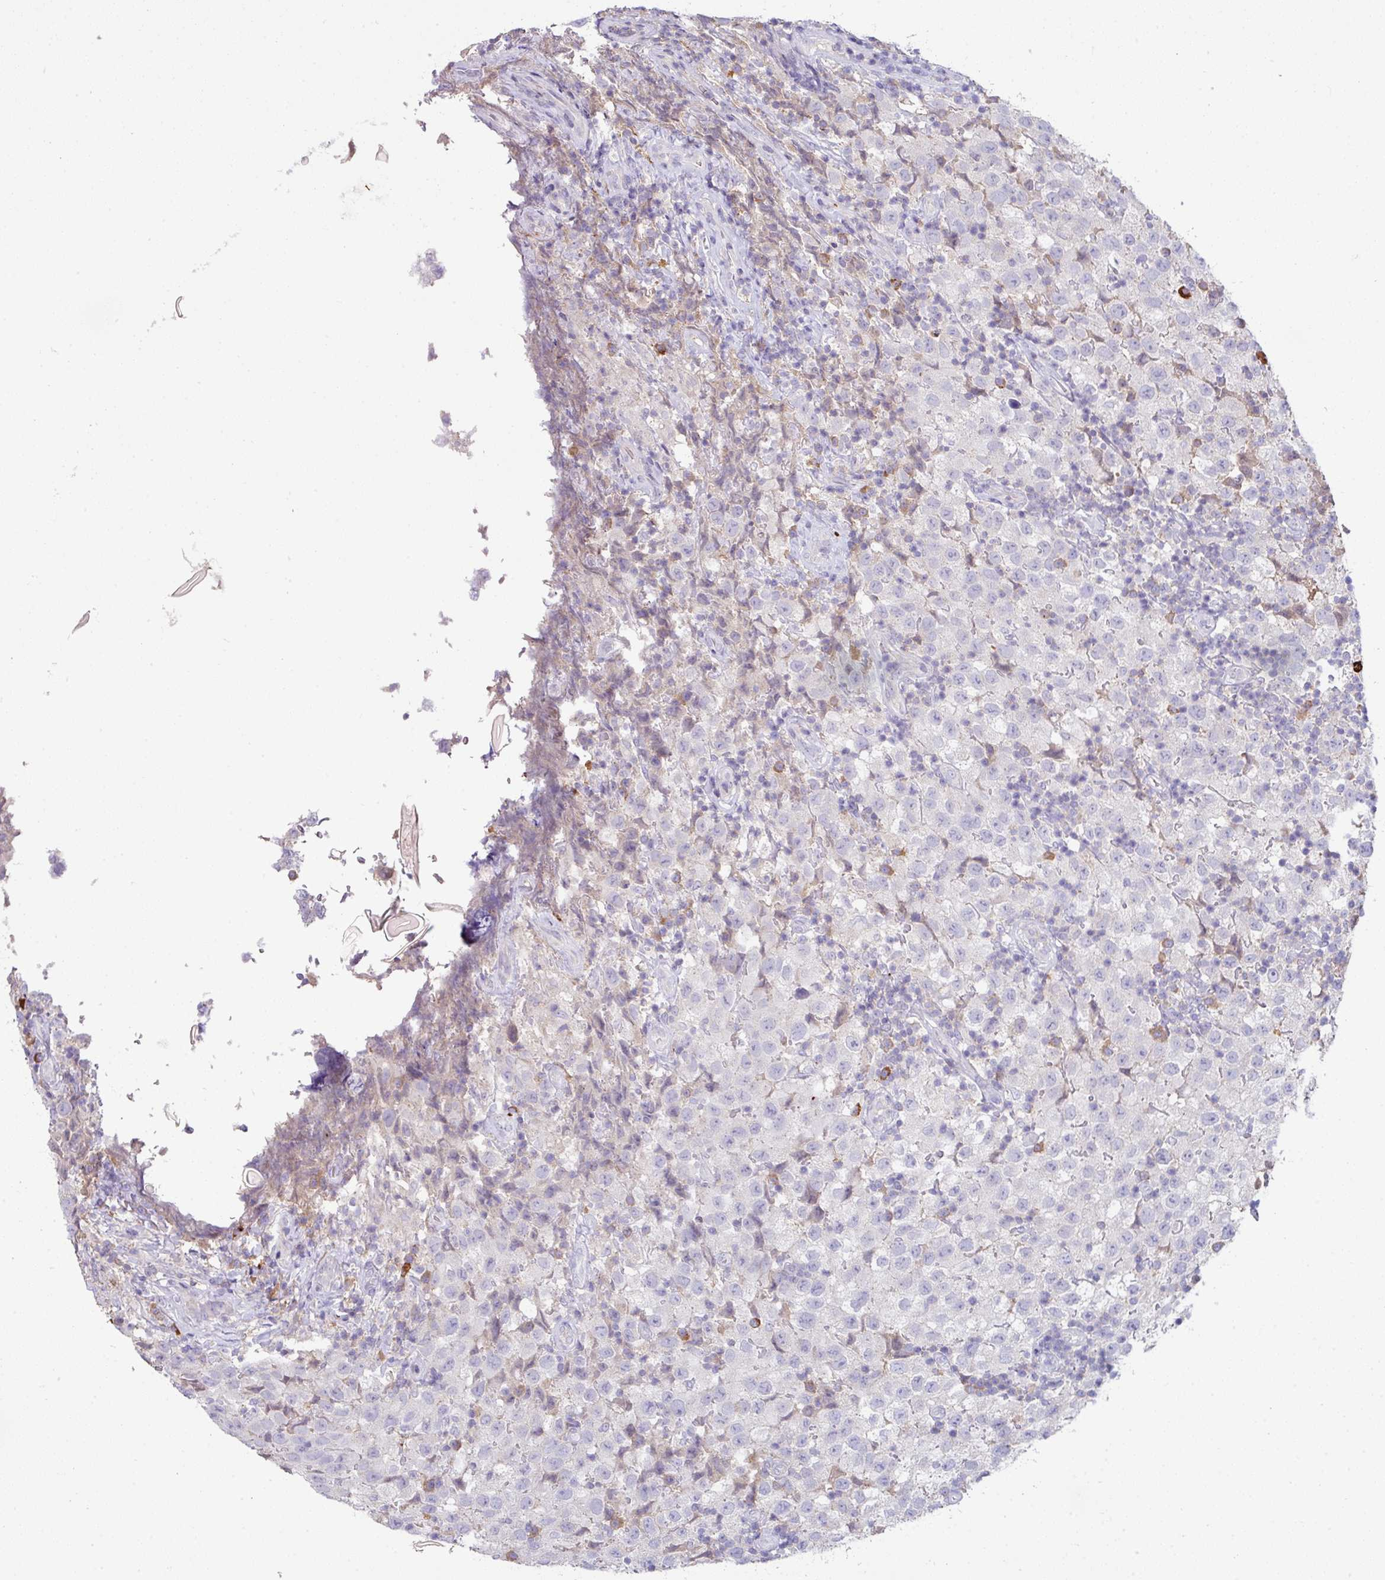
{"staining": {"intensity": "negative", "quantity": "none", "location": "none"}, "tissue": "testis cancer", "cell_type": "Tumor cells", "image_type": "cancer", "snomed": [{"axis": "morphology", "description": "Seminoma, NOS"}, {"axis": "morphology", "description": "Carcinoma, Embryonal, NOS"}, {"axis": "topography", "description": "Testis"}], "caption": "An immunohistochemistry (IHC) micrograph of embryonal carcinoma (testis) is shown. There is no staining in tumor cells of embryonal carcinoma (testis).", "gene": "SLAMF6", "patient": {"sex": "male", "age": 41}}